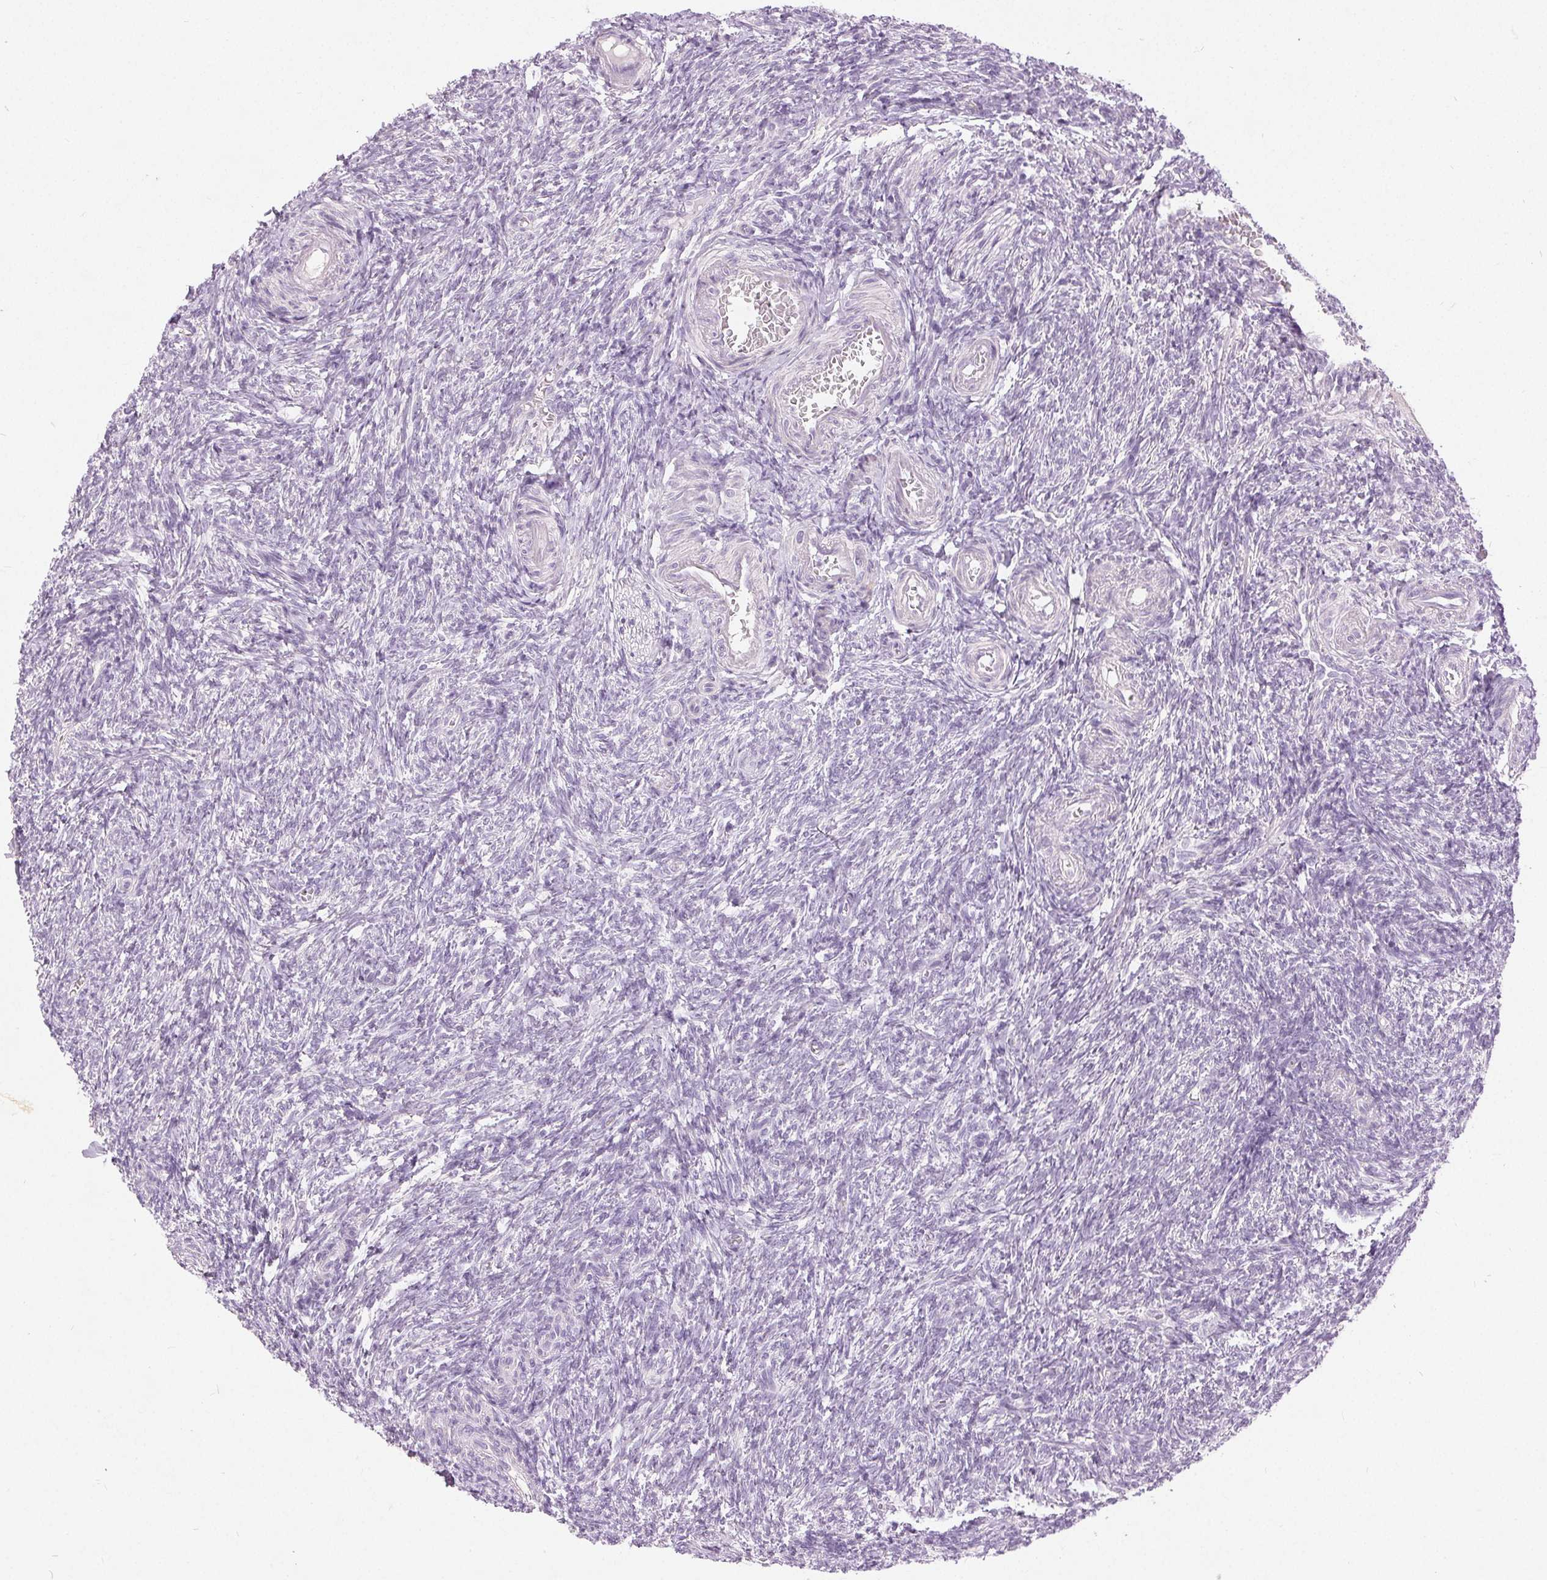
{"staining": {"intensity": "negative", "quantity": "none", "location": "none"}, "tissue": "ovary", "cell_type": "Ovarian stroma cells", "image_type": "normal", "snomed": [{"axis": "morphology", "description": "Normal tissue, NOS"}, {"axis": "topography", "description": "Ovary"}], "caption": "There is no significant staining in ovarian stroma cells of ovary. (Immunohistochemistry (ihc), brightfield microscopy, high magnification).", "gene": "DSG3", "patient": {"sex": "female", "age": 39}}